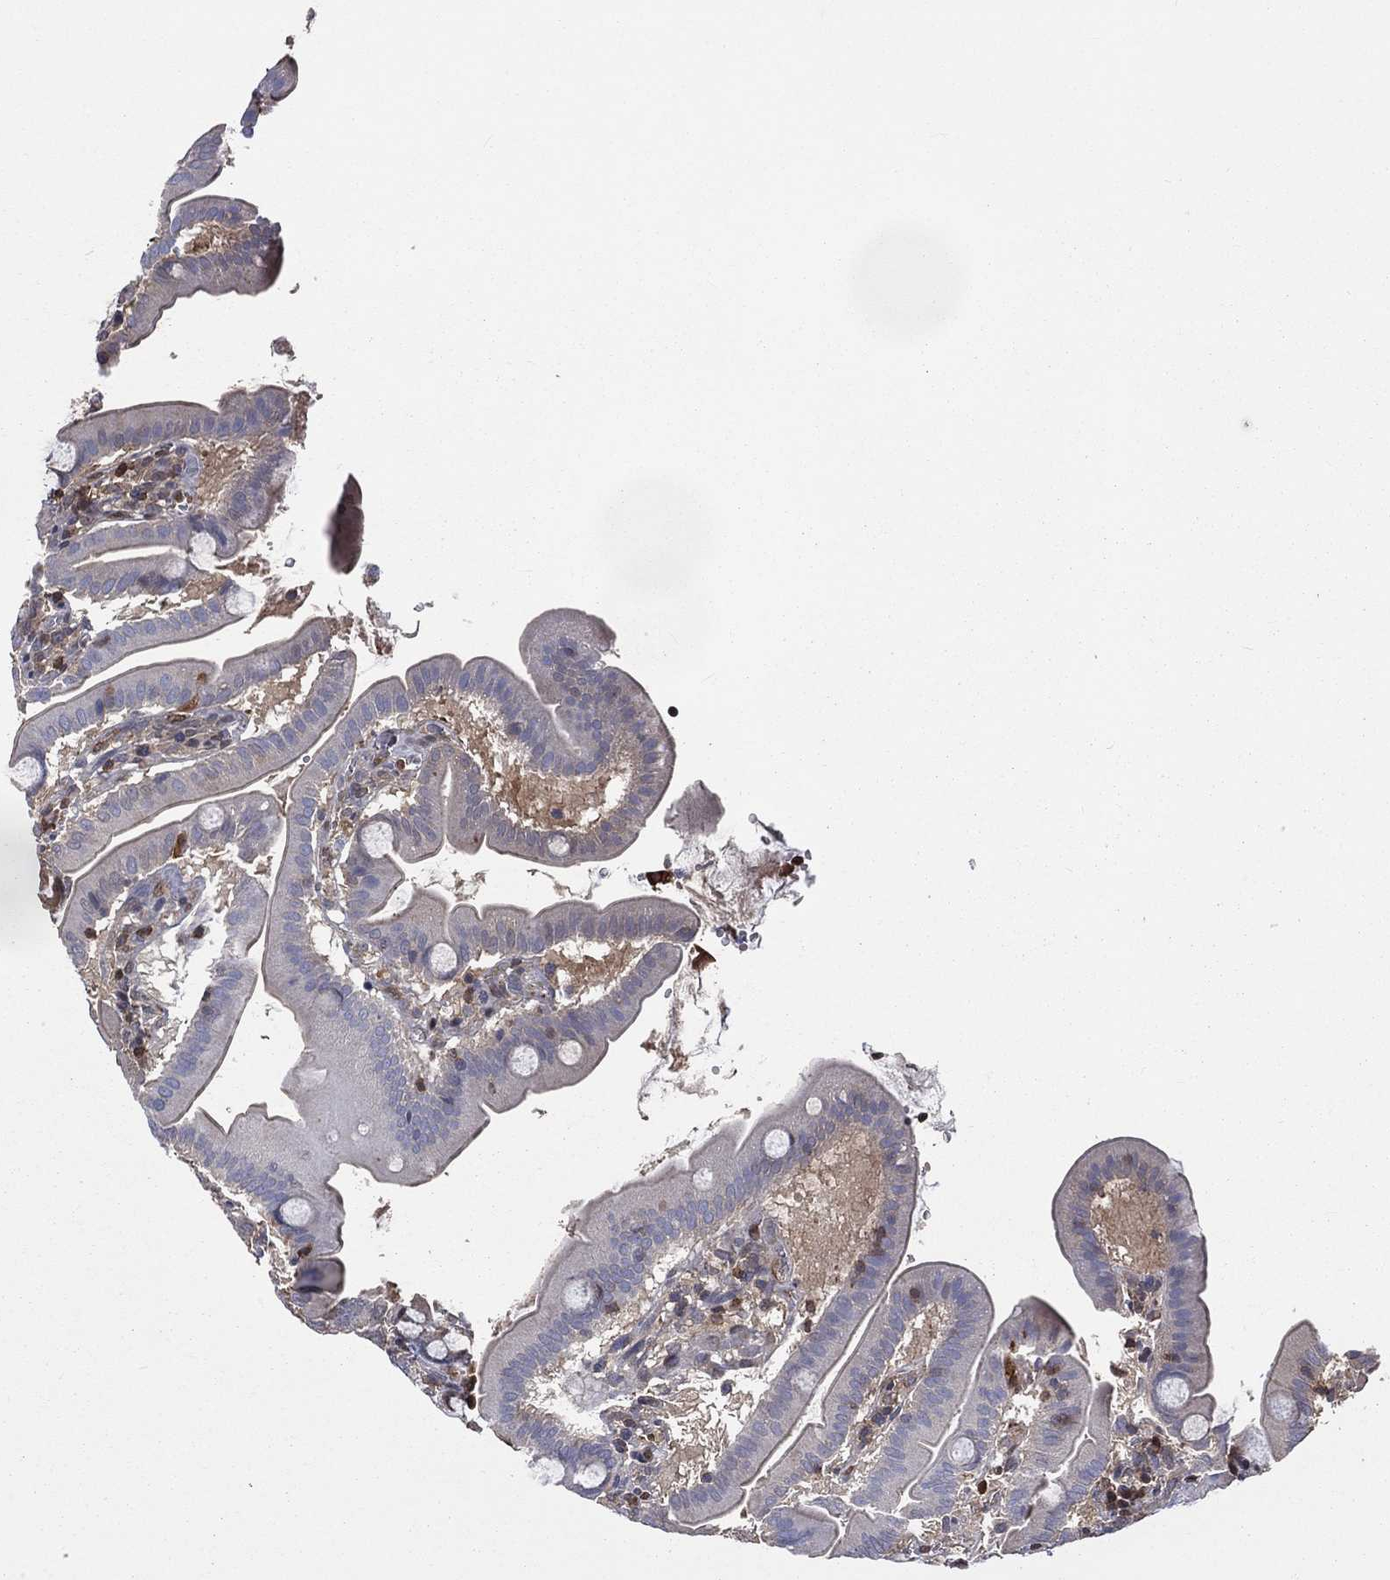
{"staining": {"intensity": "weak", "quantity": "25%-75%", "location": "cytoplasmic/membranous"}, "tissue": "duodenum", "cell_type": "Glandular cells", "image_type": "normal", "snomed": [{"axis": "morphology", "description": "Normal tissue, NOS"}, {"axis": "topography", "description": "Duodenum"}], "caption": "Normal duodenum reveals weak cytoplasmic/membranous expression in approximately 25%-75% of glandular cells.", "gene": "TBC1D2", "patient": {"sex": "male", "age": 59}}